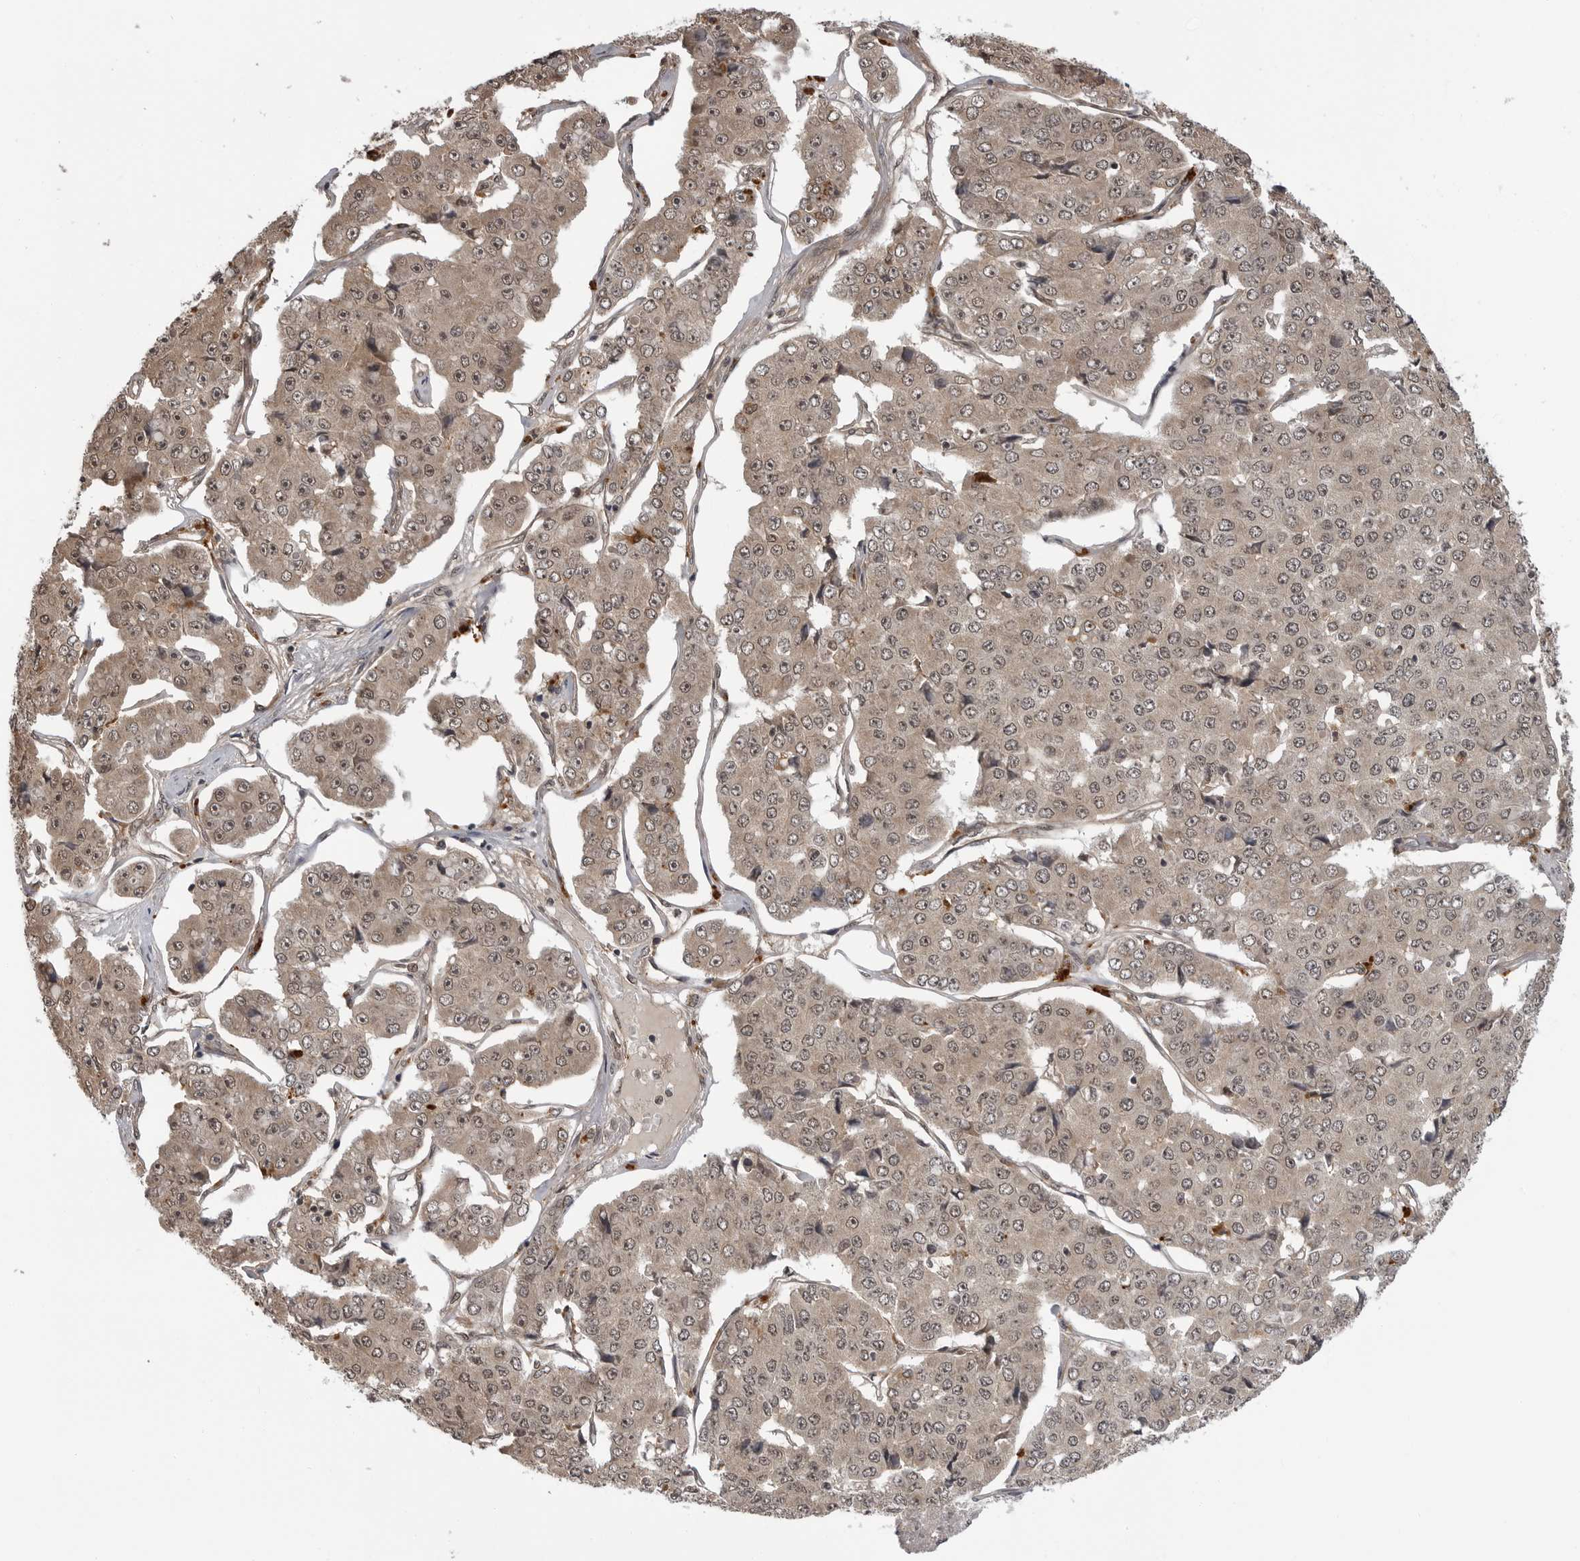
{"staining": {"intensity": "weak", "quantity": ">75%", "location": "cytoplasmic/membranous,nuclear"}, "tissue": "pancreatic cancer", "cell_type": "Tumor cells", "image_type": "cancer", "snomed": [{"axis": "morphology", "description": "Adenocarcinoma, NOS"}, {"axis": "topography", "description": "Pancreas"}], "caption": "Immunohistochemistry (IHC) histopathology image of neoplastic tissue: human adenocarcinoma (pancreatic) stained using immunohistochemistry (IHC) displays low levels of weak protein expression localized specifically in the cytoplasmic/membranous and nuclear of tumor cells, appearing as a cytoplasmic/membranous and nuclear brown color.", "gene": "IL24", "patient": {"sex": "male", "age": 50}}